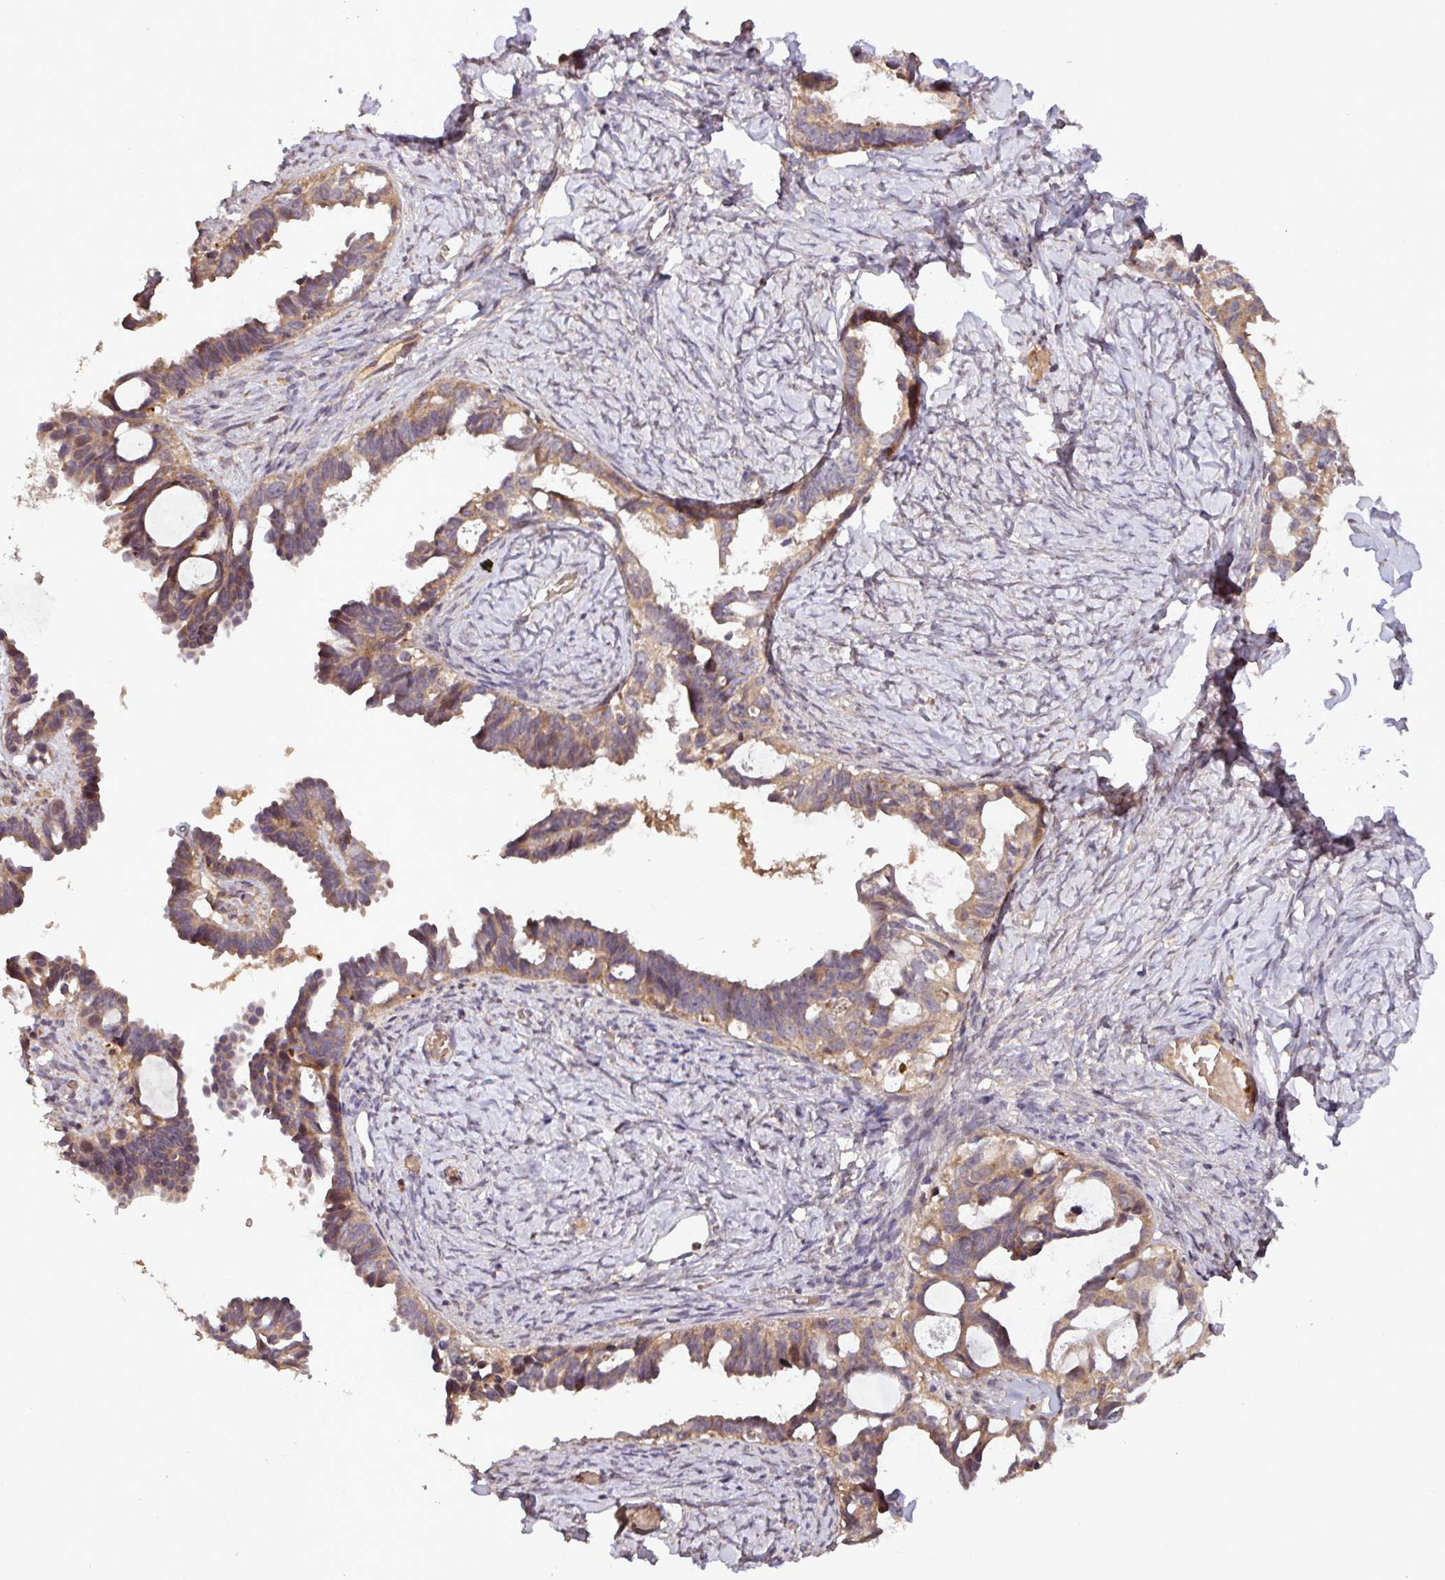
{"staining": {"intensity": "moderate", "quantity": ">75%", "location": "cytoplasmic/membranous"}, "tissue": "ovarian cancer", "cell_type": "Tumor cells", "image_type": "cancer", "snomed": [{"axis": "morphology", "description": "Cystadenocarcinoma, serous, NOS"}, {"axis": "topography", "description": "Ovary"}], "caption": "Serous cystadenocarcinoma (ovarian) stained for a protein displays moderate cytoplasmic/membranous positivity in tumor cells. The staining is performed using DAB (3,3'-diaminobenzidine) brown chromogen to label protein expression. The nuclei are counter-stained blue using hematoxylin.", "gene": "YPEL3", "patient": {"sex": "female", "age": 69}}